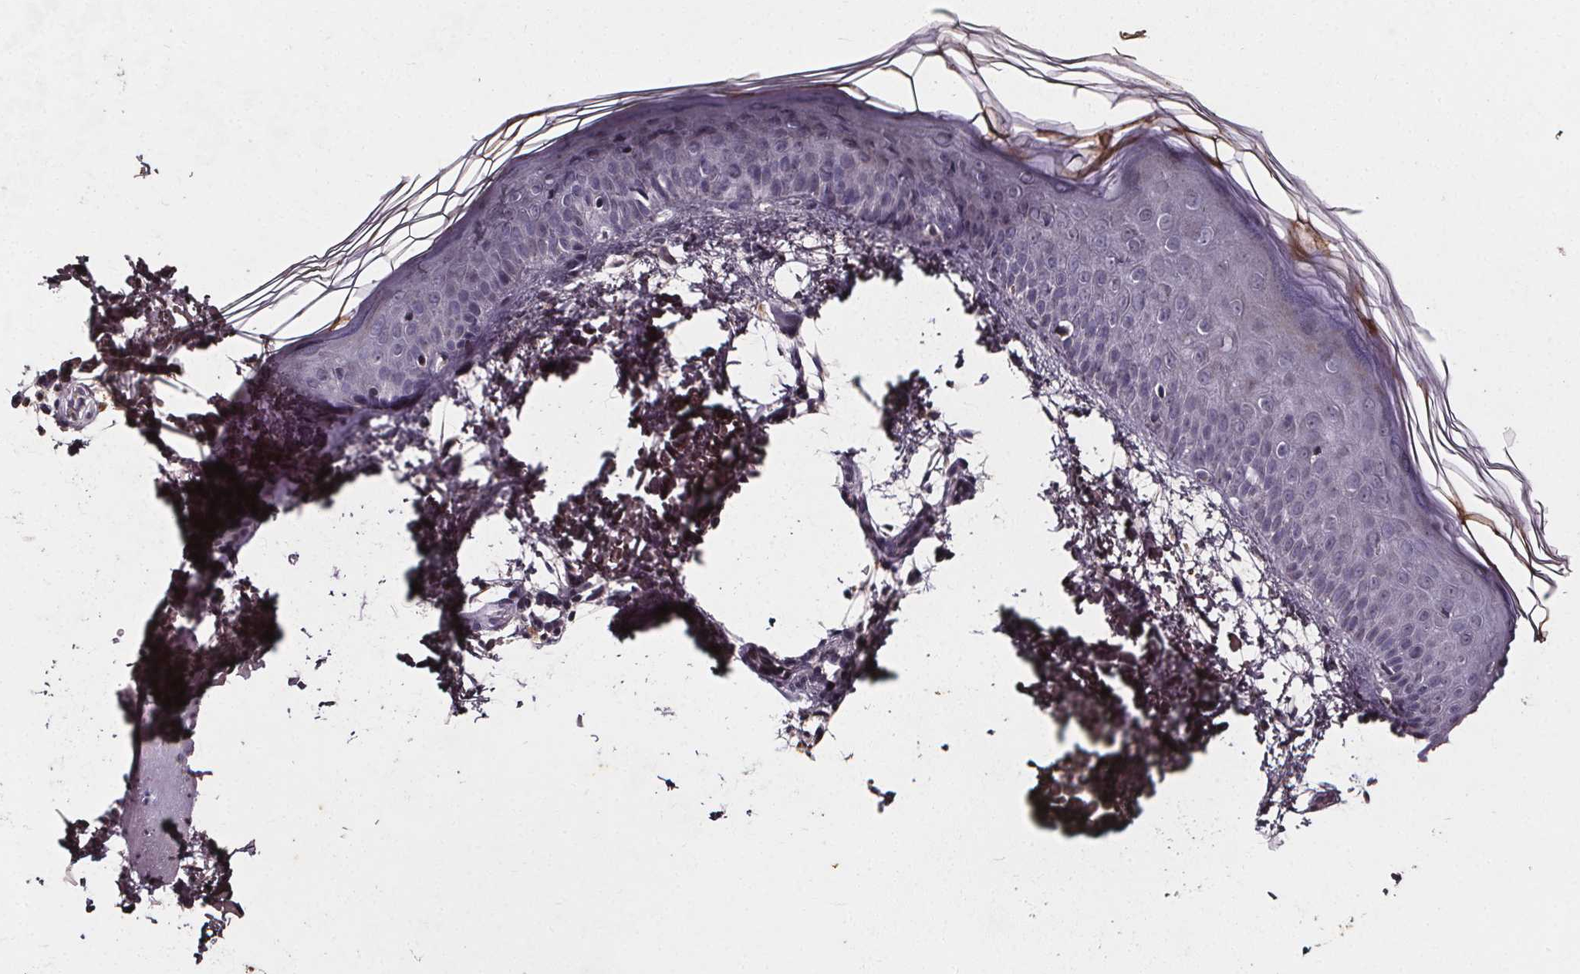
{"staining": {"intensity": "negative", "quantity": "none", "location": "none"}, "tissue": "skin", "cell_type": "Fibroblasts", "image_type": "normal", "snomed": [{"axis": "morphology", "description": "Normal tissue, NOS"}, {"axis": "topography", "description": "Skin"}], "caption": "Immunohistochemistry (IHC) image of benign skin: skin stained with DAB (3,3'-diaminobenzidine) displays no significant protein expression in fibroblasts. Brightfield microscopy of immunohistochemistry stained with DAB (brown) and hematoxylin (blue), captured at high magnification.", "gene": "SPAG8", "patient": {"sex": "female", "age": 62}}